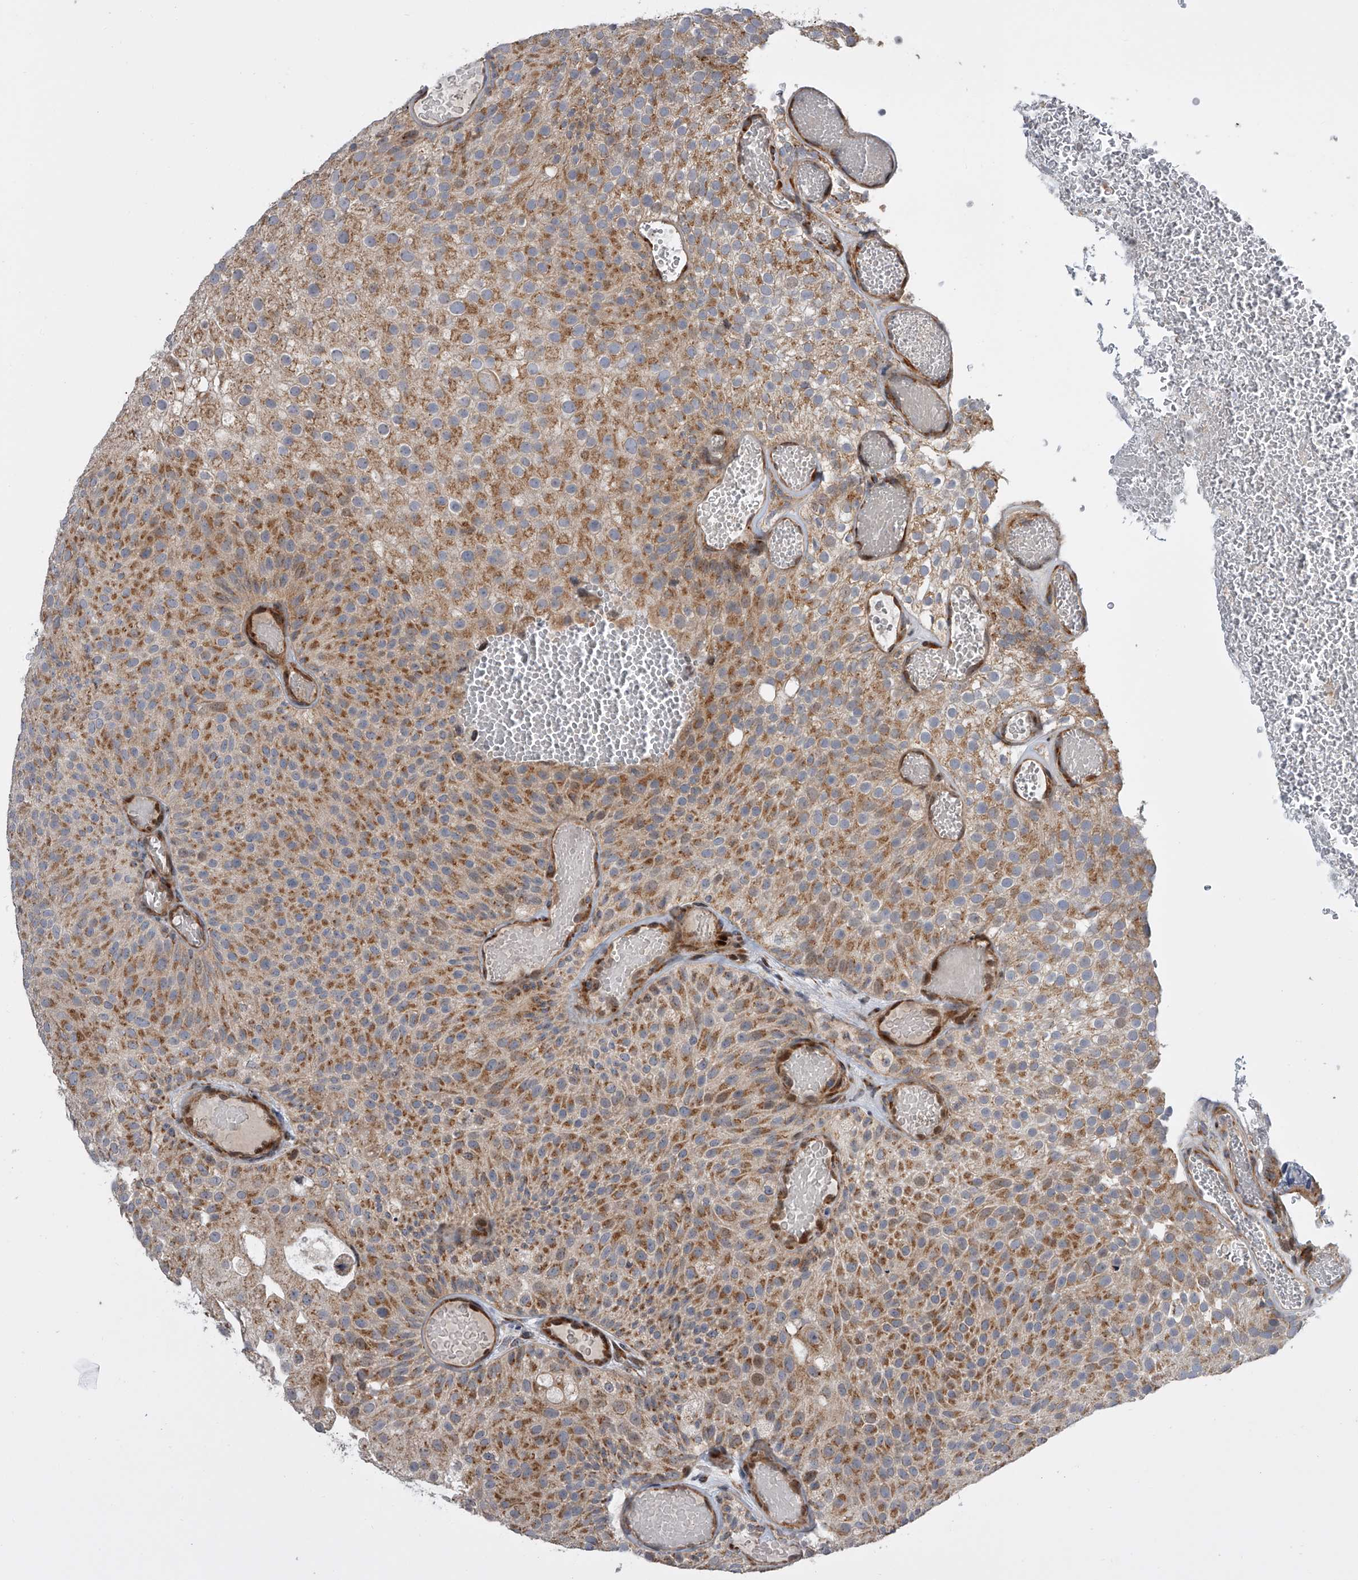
{"staining": {"intensity": "moderate", "quantity": ">75%", "location": "cytoplasmic/membranous"}, "tissue": "urothelial cancer", "cell_type": "Tumor cells", "image_type": "cancer", "snomed": [{"axis": "morphology", "description": "Urothelial carcinoma, Low grade"}, {"axis": "topography", "description": "Urinary bladder"}], "caption": "Immunohistochemical staining of human urothelial cancer demonstrates medium levels of moderate cytoplasmic/membranous protein staining in about >75% of tumor cells.", "gene": "DLGAP2", "patient": {"sex": "male", "age": 78}}